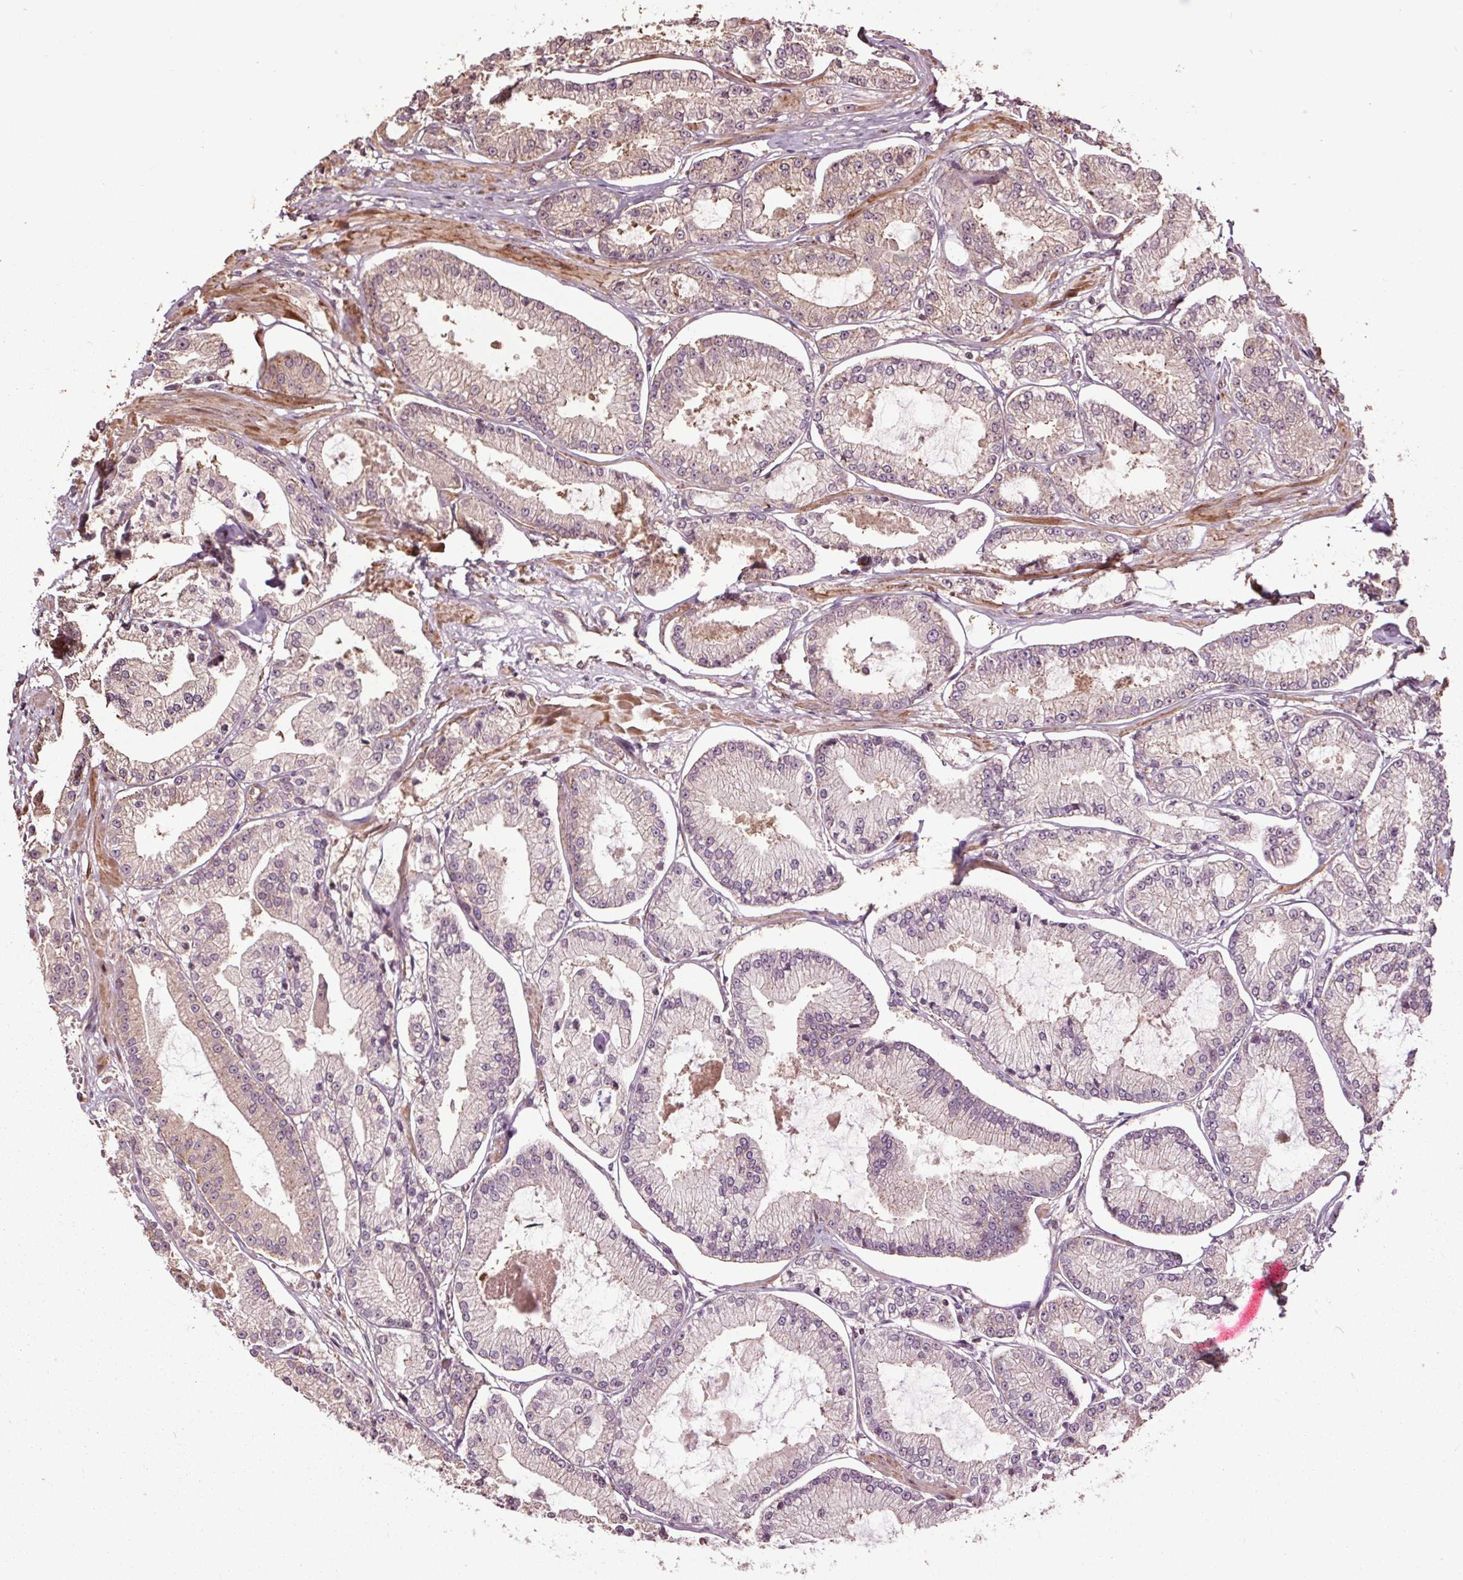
{"staining": {"intensity": "weak", "quantity": "<25%", "location": "cytoplasmic/membranous"}, "tissue": "prostate cancer", "cell_type": "Tumor cells", "image_type": "cancer", "snomed": [{"axis": "morphology", "description": "Adenocarcinoma, Low grade"}, {"axis": "topography", "description": "Prostate"}], "caption": "IHC micrograph of human prostate cancer (adenocarcinoma (low-grade)) stained for a protein (brown), which demonstrates no staining in tumor cells. (DAB (3,3'-diaminobenzidine) immunohistochemistry (IHC) with hematoxylin counter stain).", "gene": "CEP95", "patient": {"sex": "male", "age": 55}}